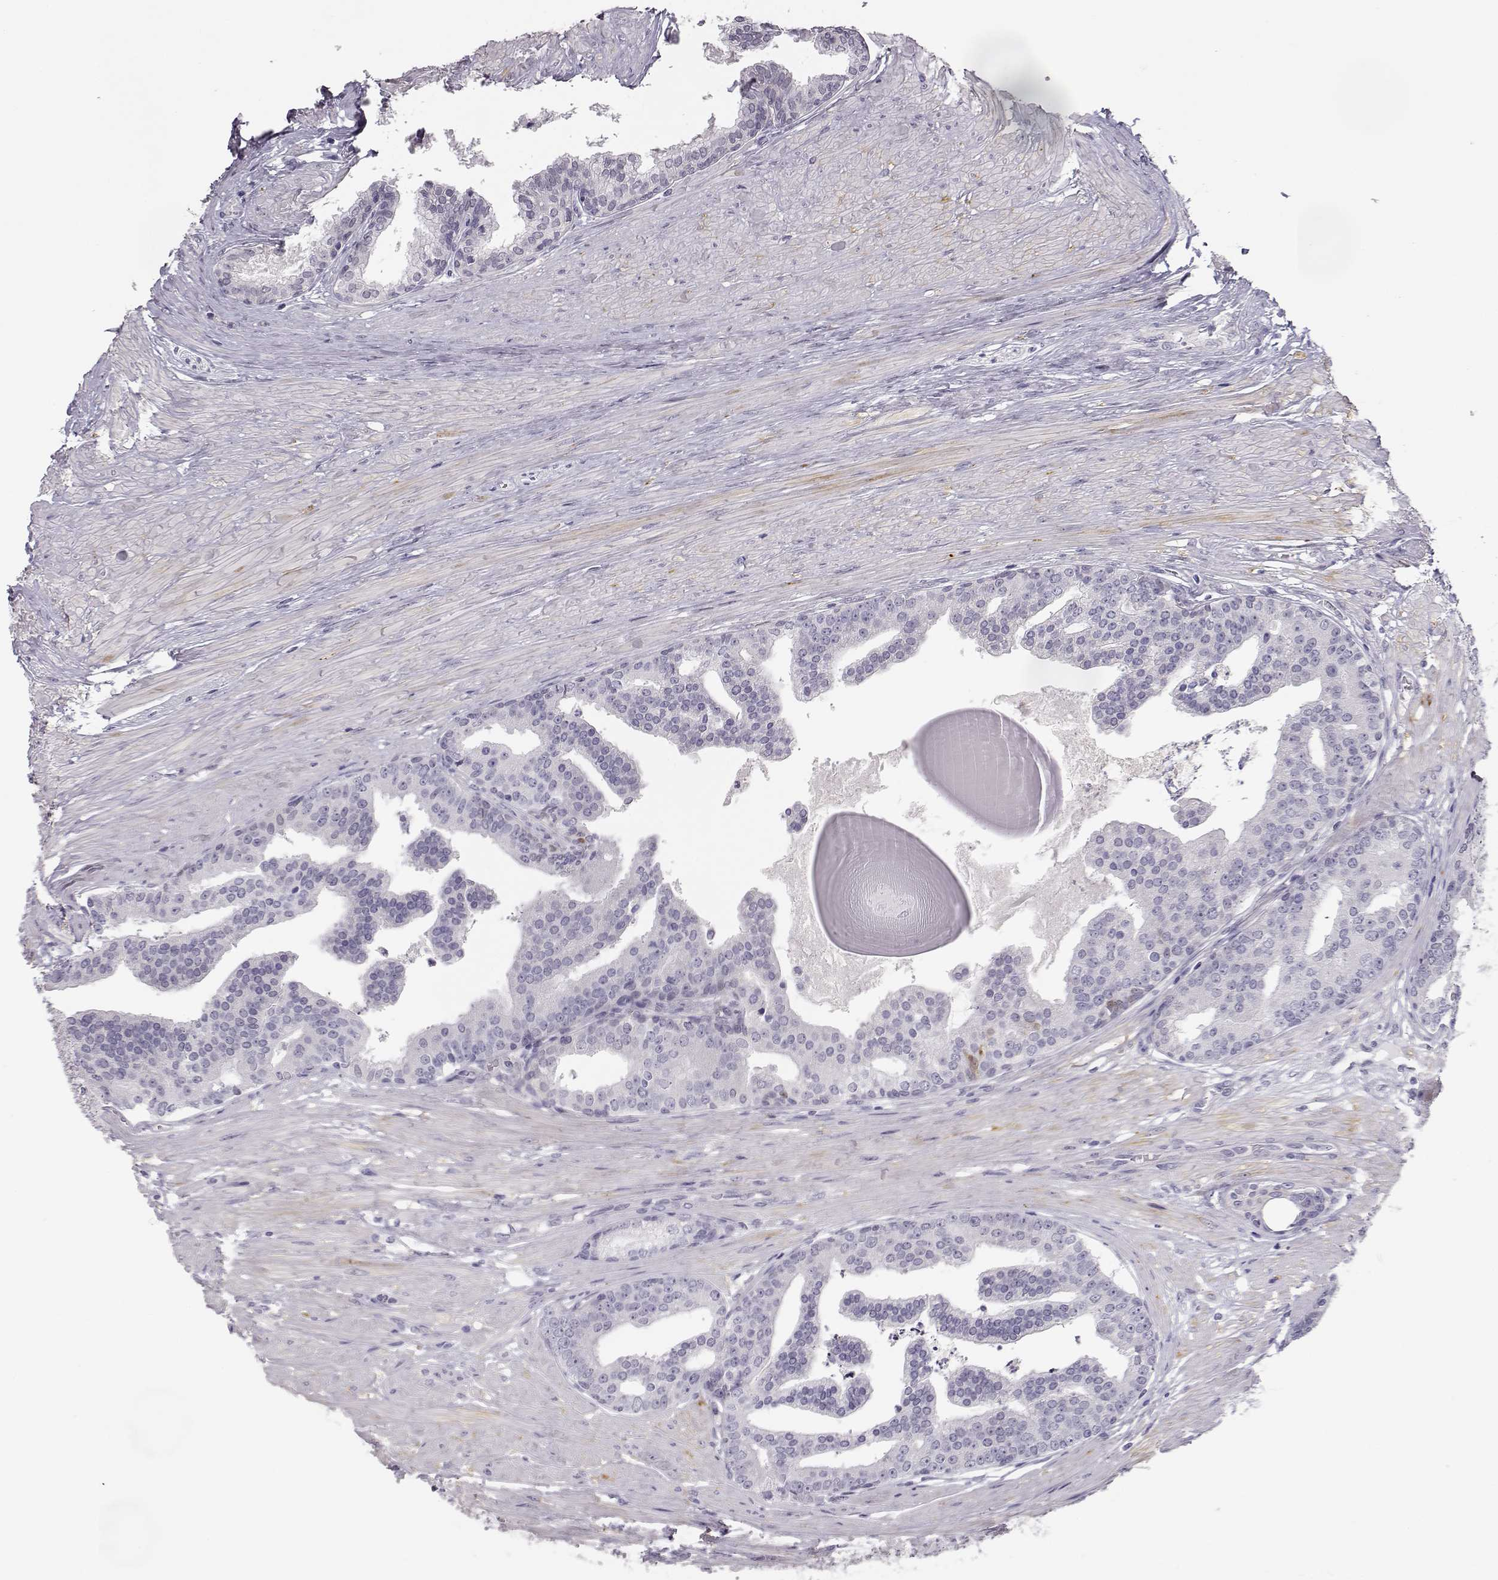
{"staining": {"intensity": "negative", "quantity": "none", "location": "none"}, "tissue": "prostate cancer", "cell_type": "Tumor cells", "image_type": "cancer", "snomed": [{"axis": "morphology", "description": "Adenocarcinoma, NOS"}, {"axis": "topography", "description": "Prostate and seminal vesicle, NOS"}, {"axis": "topography", "description": "Prostate"}], "caption": "Micrograph shows no protein positivity in tumor cells of prostate adenocarcinoma tissue.", "gene": "MYCBPAP", "patient": {"sex": "male", "age": 44}}